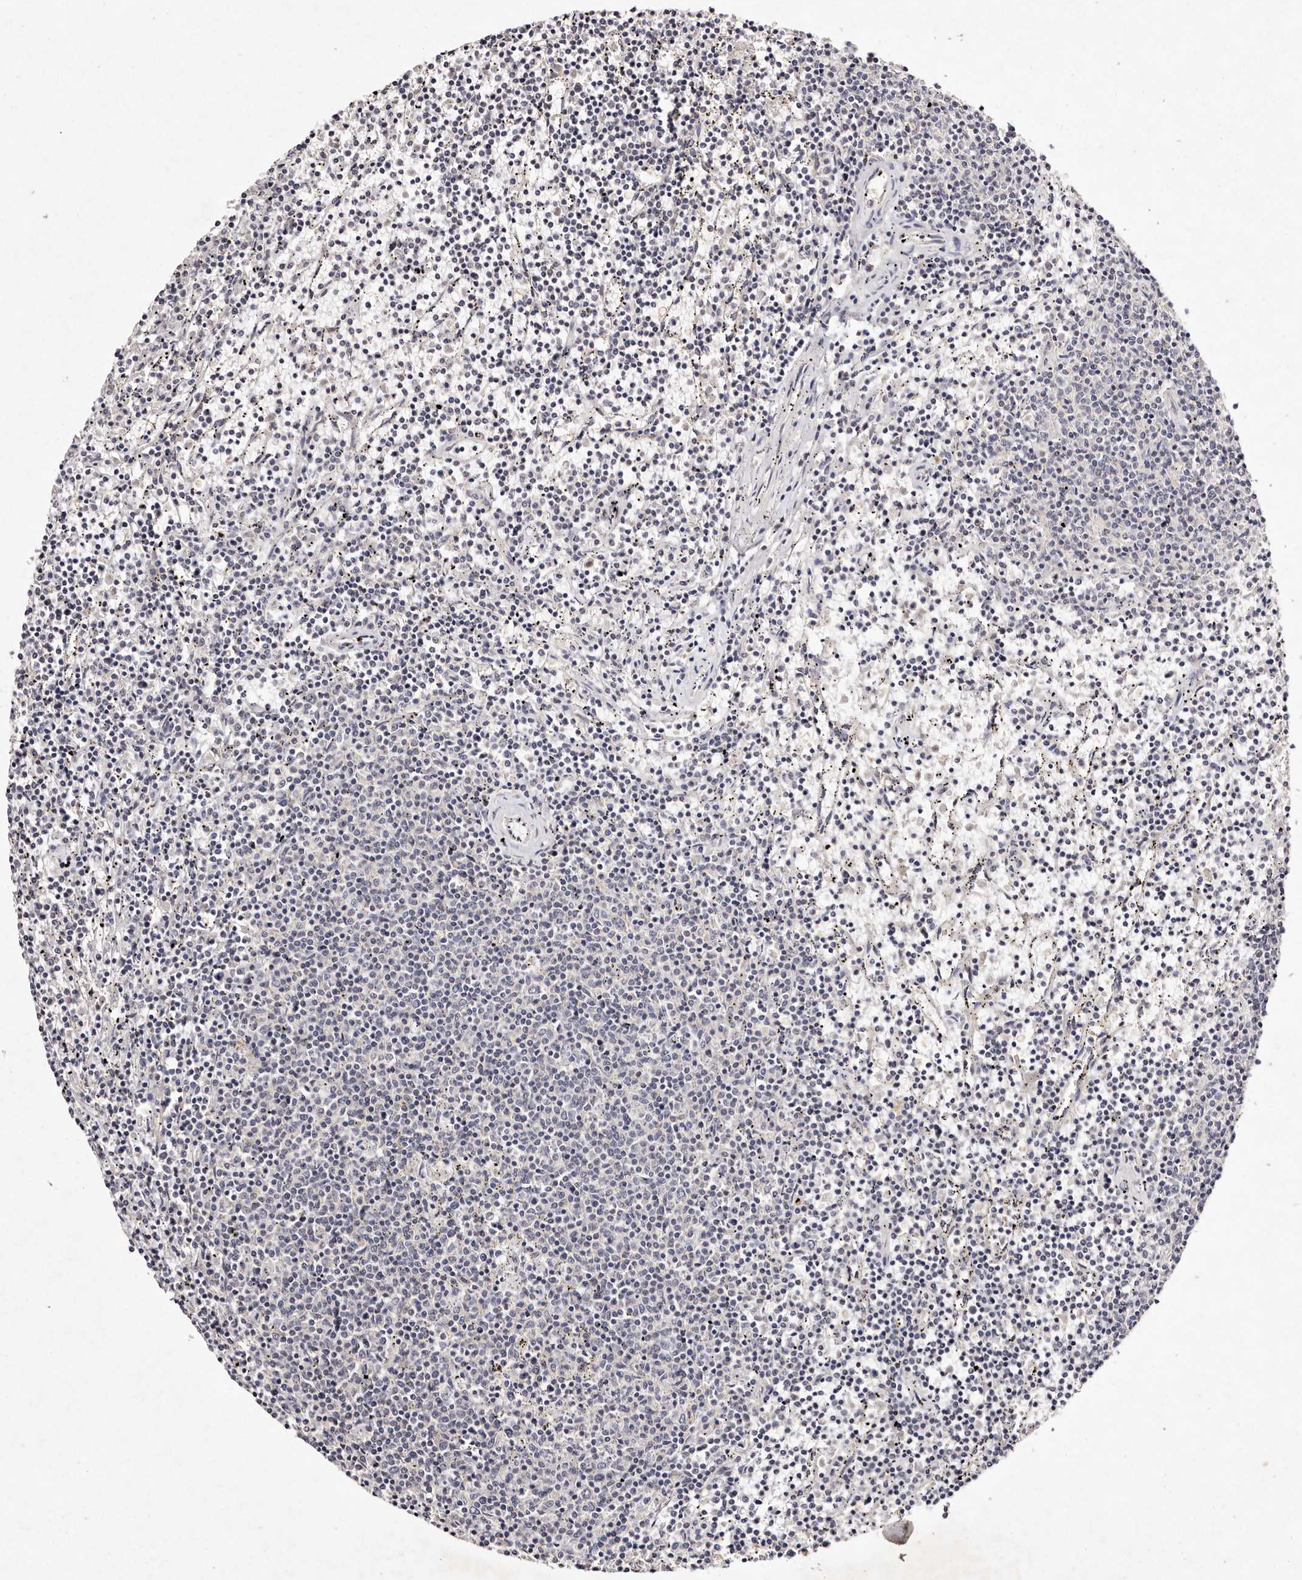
{"staining": {"intensity": "negative", "quantity": "none", "location": "none"}, "tissue": "lymphoma", "cell_type": "Tumor cells", "image_type": "cancer", "snomed": [{"axis": "morphology", "description": "Malignant lymphoma, non-Hodgkin's type, Low grade"}, {"axis": "topography", "description": "Spleen"}], "caption": "Protein analysis of low-grade malignant lymphoma, non-Hodgkin's type reveals no significant positivity in tumor cells. Brightfield microscopy of IHC stained with DAB (brown) and hematoxylin (blue), captured at high magnification.", "gene": "TSC2", "patient": {"sex": "female", "age": 50}}